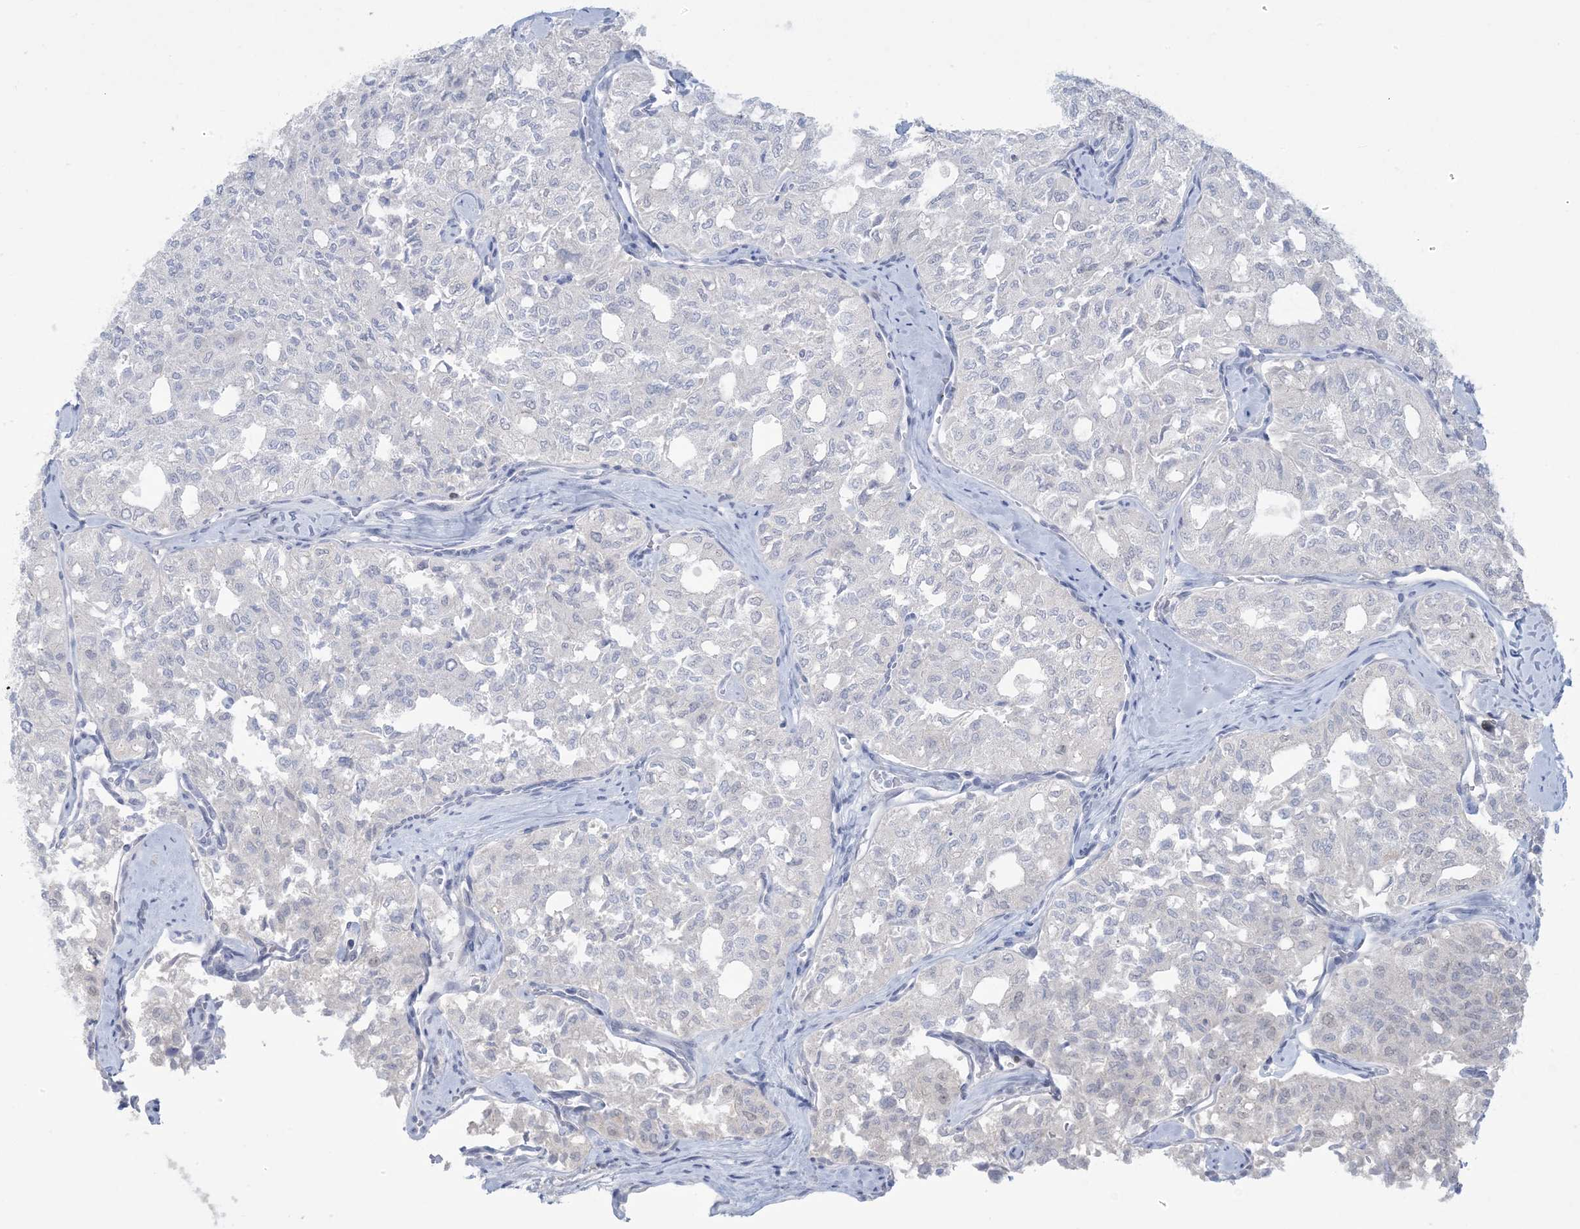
{"staining": {"intensity": "negative", "quantity": "none", "location": "none"}, "tissue": "thyroid cancer", "cell_type": "Tumor cells", "image_type": "cancer", "snomed": [{"axis": "morphology", "description": "Follicular adenoma carcinoma, NOS"}, {"axis": "topography", "description": "Thyroid gland"}], "caption": "High magnification brightfield microscopy of follicular adenoma carcinoma (thyroid) stained with DAB (3,3'-diaminobenzidine) (brown) and counterstained with hematoxylin (blue): tumor cells show no significant expression.", "gene": "HMGCS1", "patient": {"sex": "male", "age": 75}}